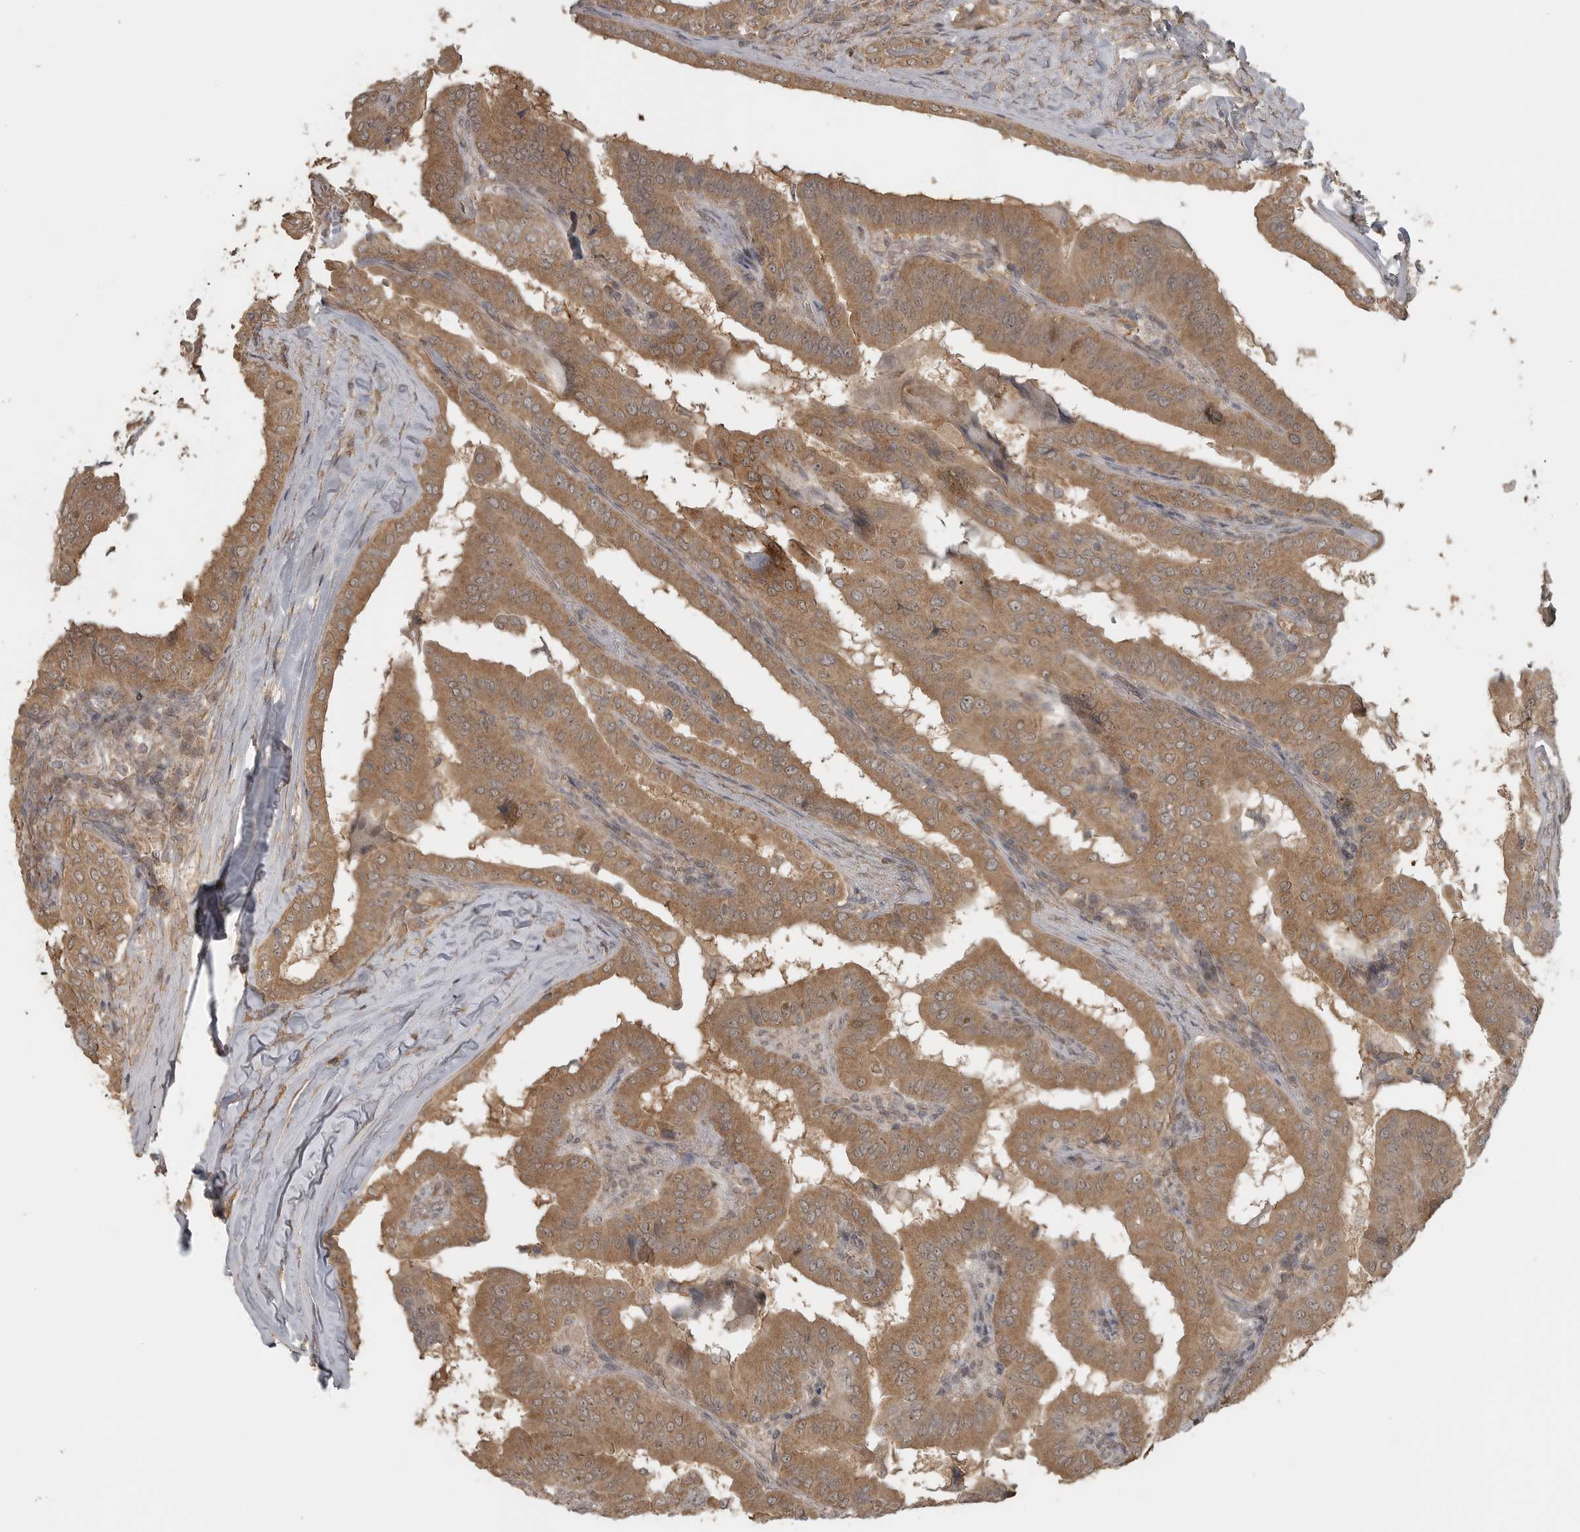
{"staining": {"intensity": "moderate", "quantity": ">75%", "location": "cytoplasmic/membranous"}, "tissue": "thyroid cancer", "cell_type": "Tumor cells", "image_type": "cancer", "snomed": [{"axis": "morphology", "description": "Papillary adenocarcinoma, NOS"}, {"axis": "topography", "description": "Thyroid gland"}], "caption": "The micrograph shows immunohistochemical staining of papillary adenocarcinoma (thyroid). There is moderate cytoplasmic/membranous expression is present in approximately >75% of tumor cells.", "gene": "LLGL1", "patient": {"sex": "male", "age": 33}}